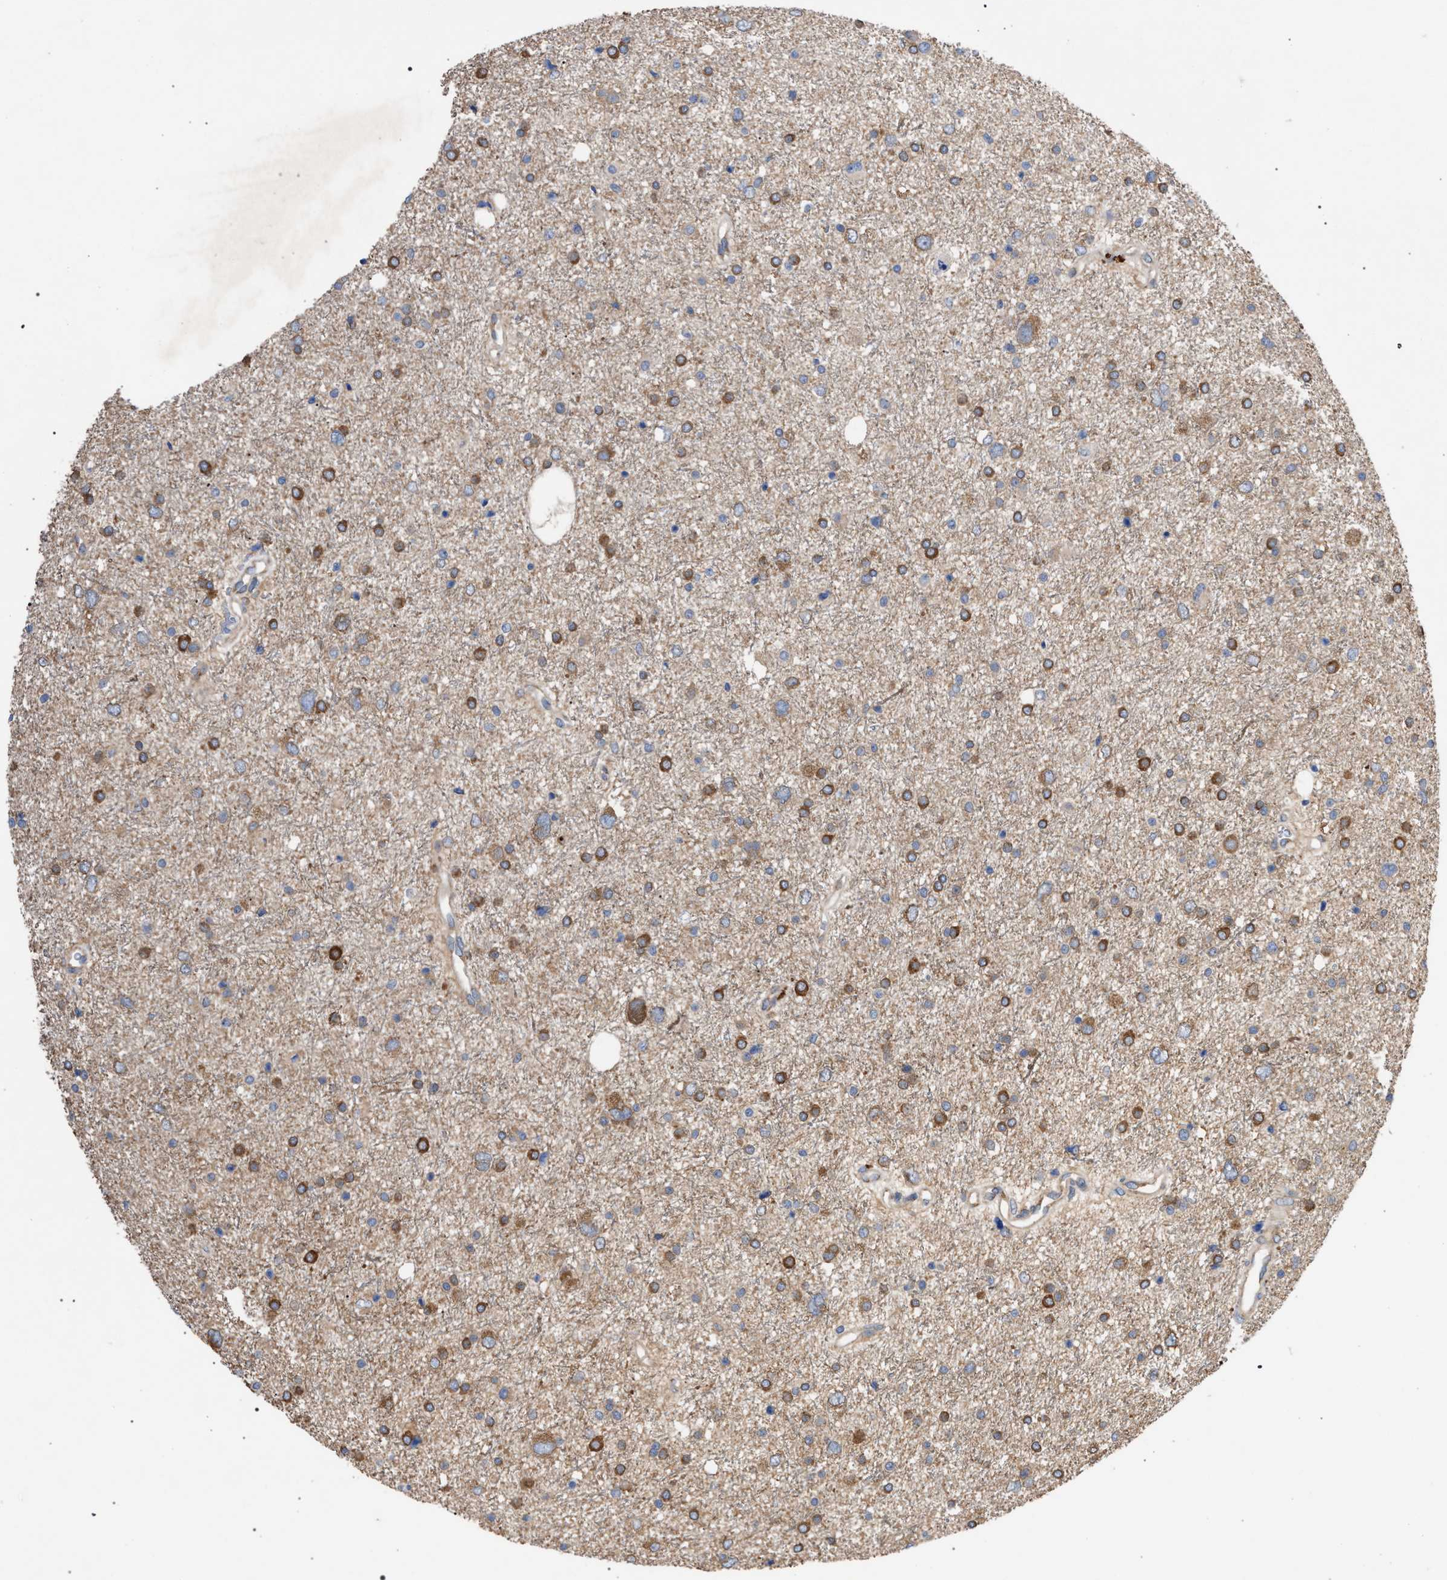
{"staining": {"intensity": "moderate", "quantity": ">75%", "location": "cytoplasmic/membranous"}, "tissue": "glioma", "cell_type": "Tumor cells", "image_type": "cancer", "snomed": [{"axis": "morphology", "description": "Glioma, malignant, Low grade"}, {"axis": "topography", "description": "Brain"}], "caption": "Immunohistochemistry (IHC) (DAB (3,3'-diaminobenzidine)) staining of glioma displays moderate cytoplasmic/membranous protein expression in approximately >75% of tumor cells.", "gene": "CDR2L", "patient": {"sex": "female", "age": 37}}